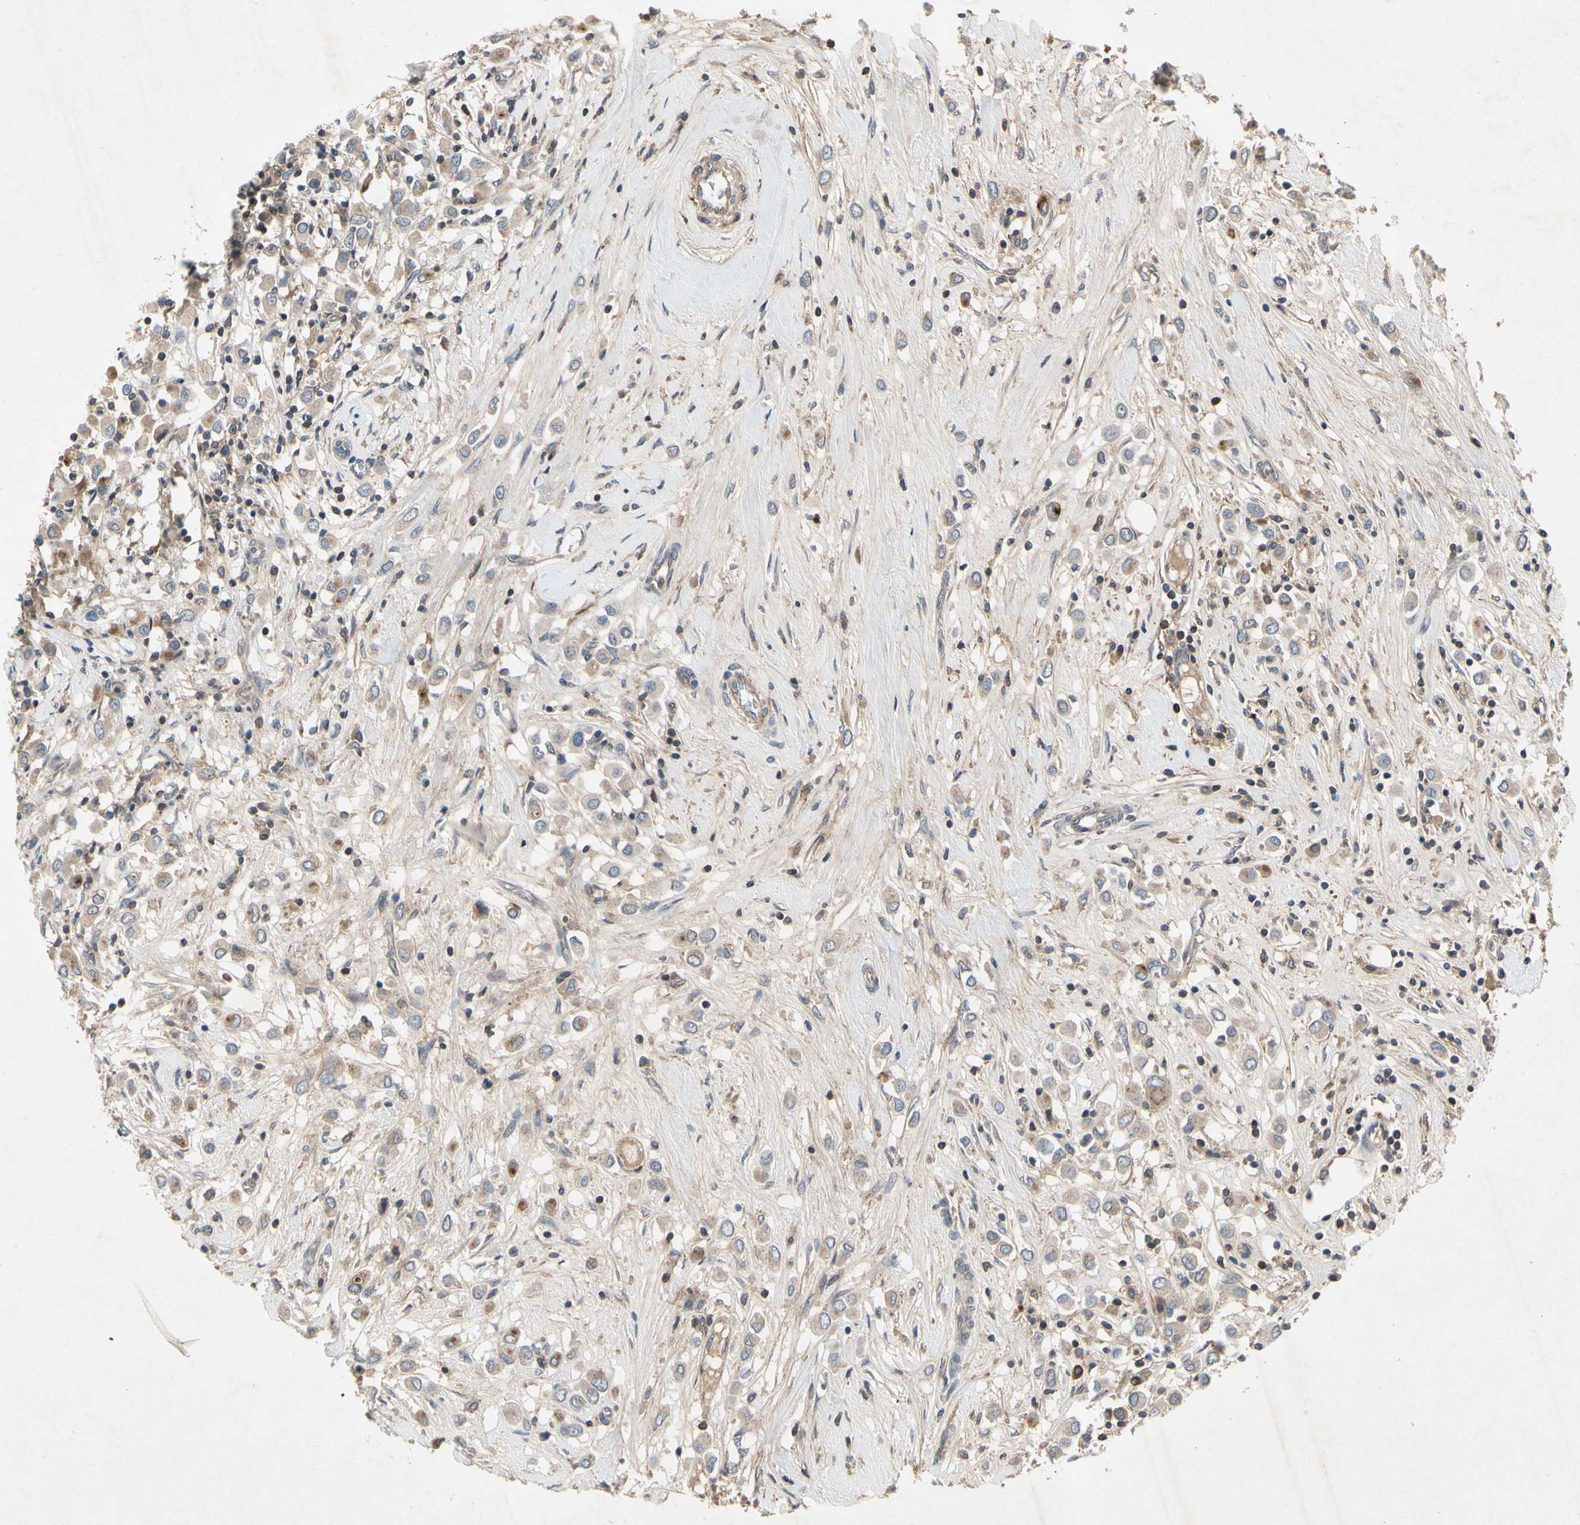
{"staining": {"intensity": "weak", "quantity": "<25%", "location": "cytoplasmic/membranous"}, "tissue": "breast cancer", "cell_type": "Tumor cells", "image_type": "cancer", "snomed": [{"axis": "morphology", "description": "Duct carcinoma"}, {"axis": "topography", "description": "Breast"}], "caption": "An immunohistochemistry histopathology image of breast cancer is shown. There is no staining in tumor cells of breast cancer. Brightfield microscopy of immunohistochemistry stained with DAB (3,3'-diaminobenzidine) (brown) and hematoxylin (blue), captured at high magnification.", "gene": "CRTAC1", "patient": {"sex": "female", "age": 61}}